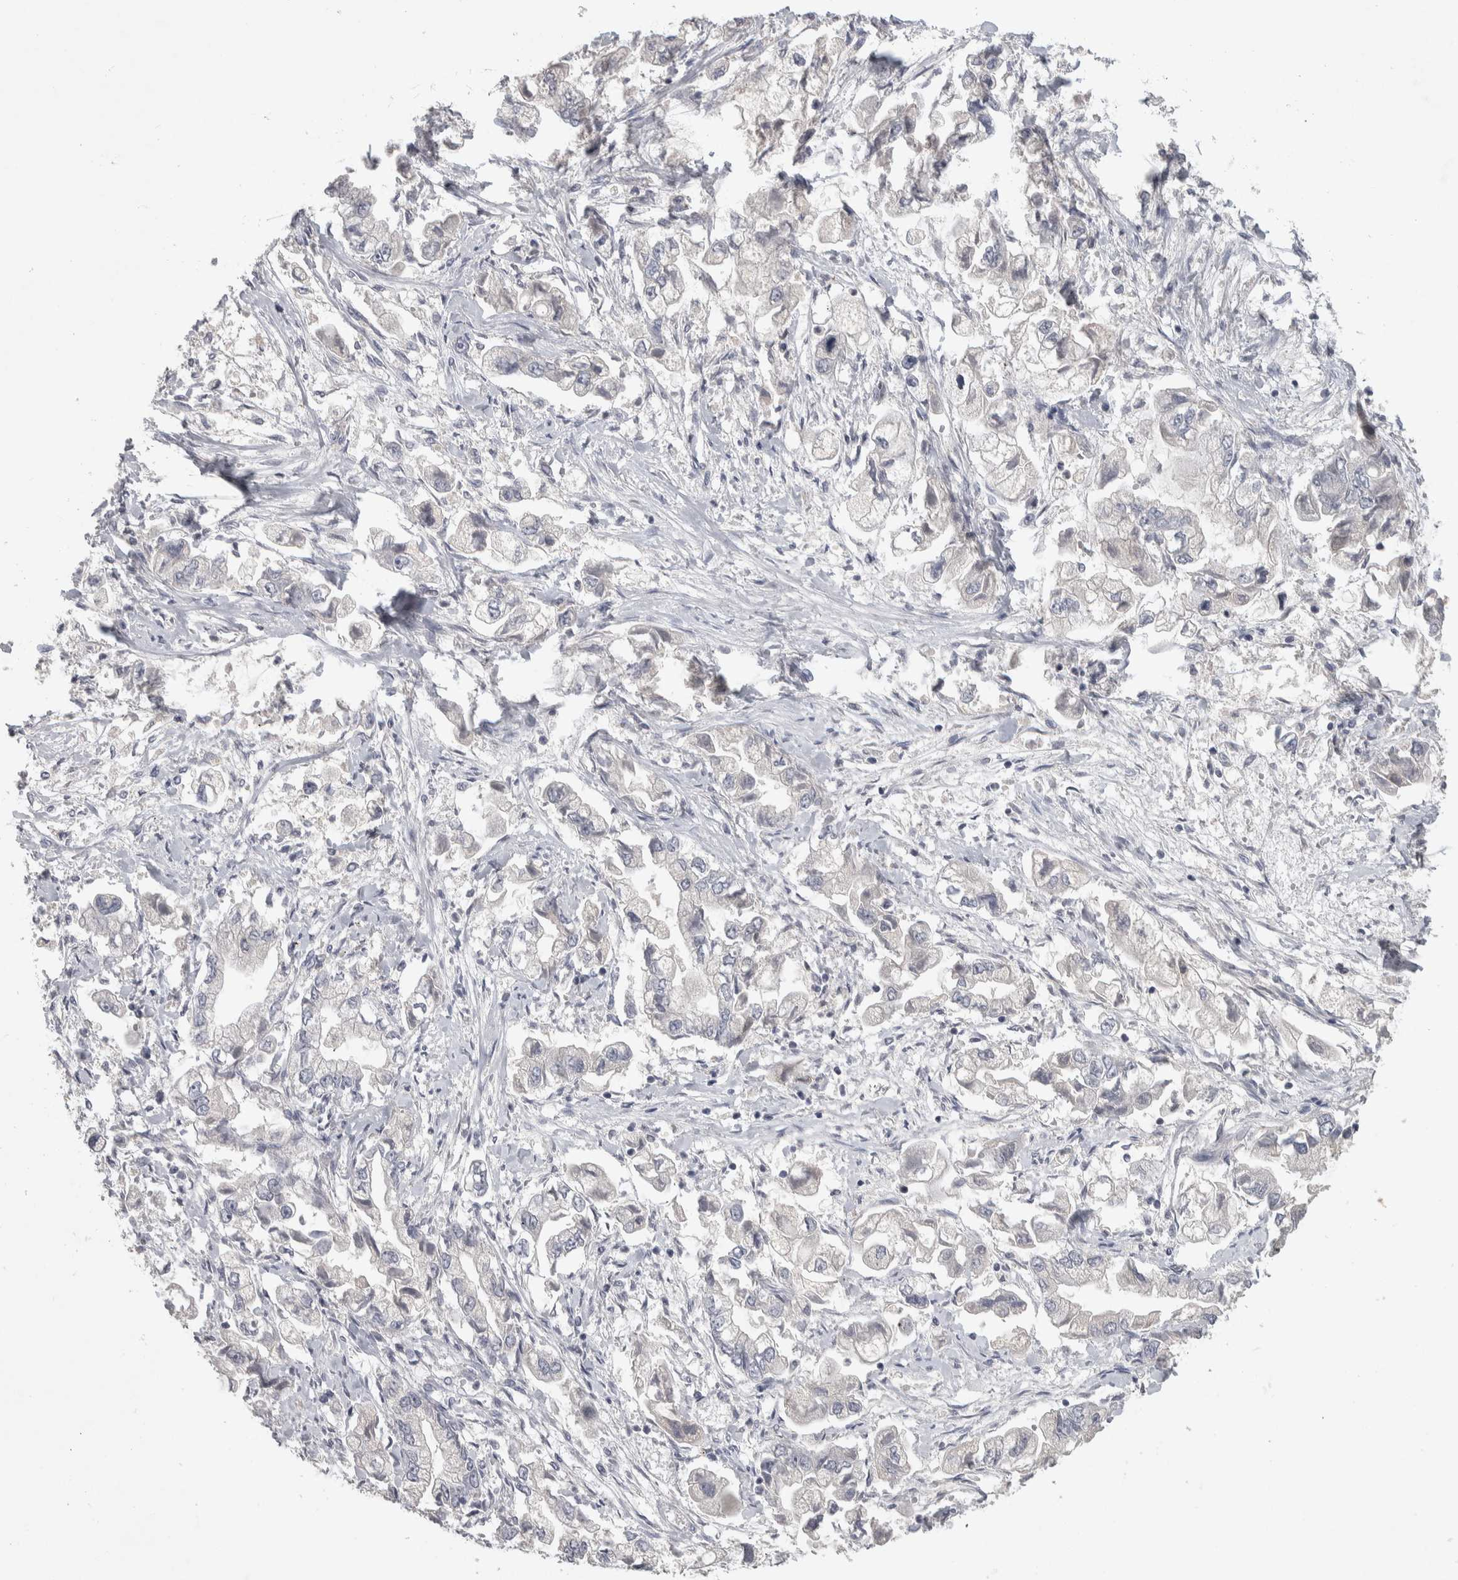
{"staining": {"intensity": "negative", "quantity": "none", "location": "none"}, "tissue": "stomach cancer", "cell_type": "Tumor cells", "image_type": "cancer", "snomed": [{"axis": "morphology", "description": "Normal tissue, NOS"}, {"axis": "morphology", "description": "Adenocarcinoma, NOS"}, {"axis": "topography", "description": "Stomach"}], "caption": "Tumor cells are negative for protein expression in human stomach adenocarcinoma.", "gene": "NFKB2", "patient": {"sex": "male", "age": 62}}